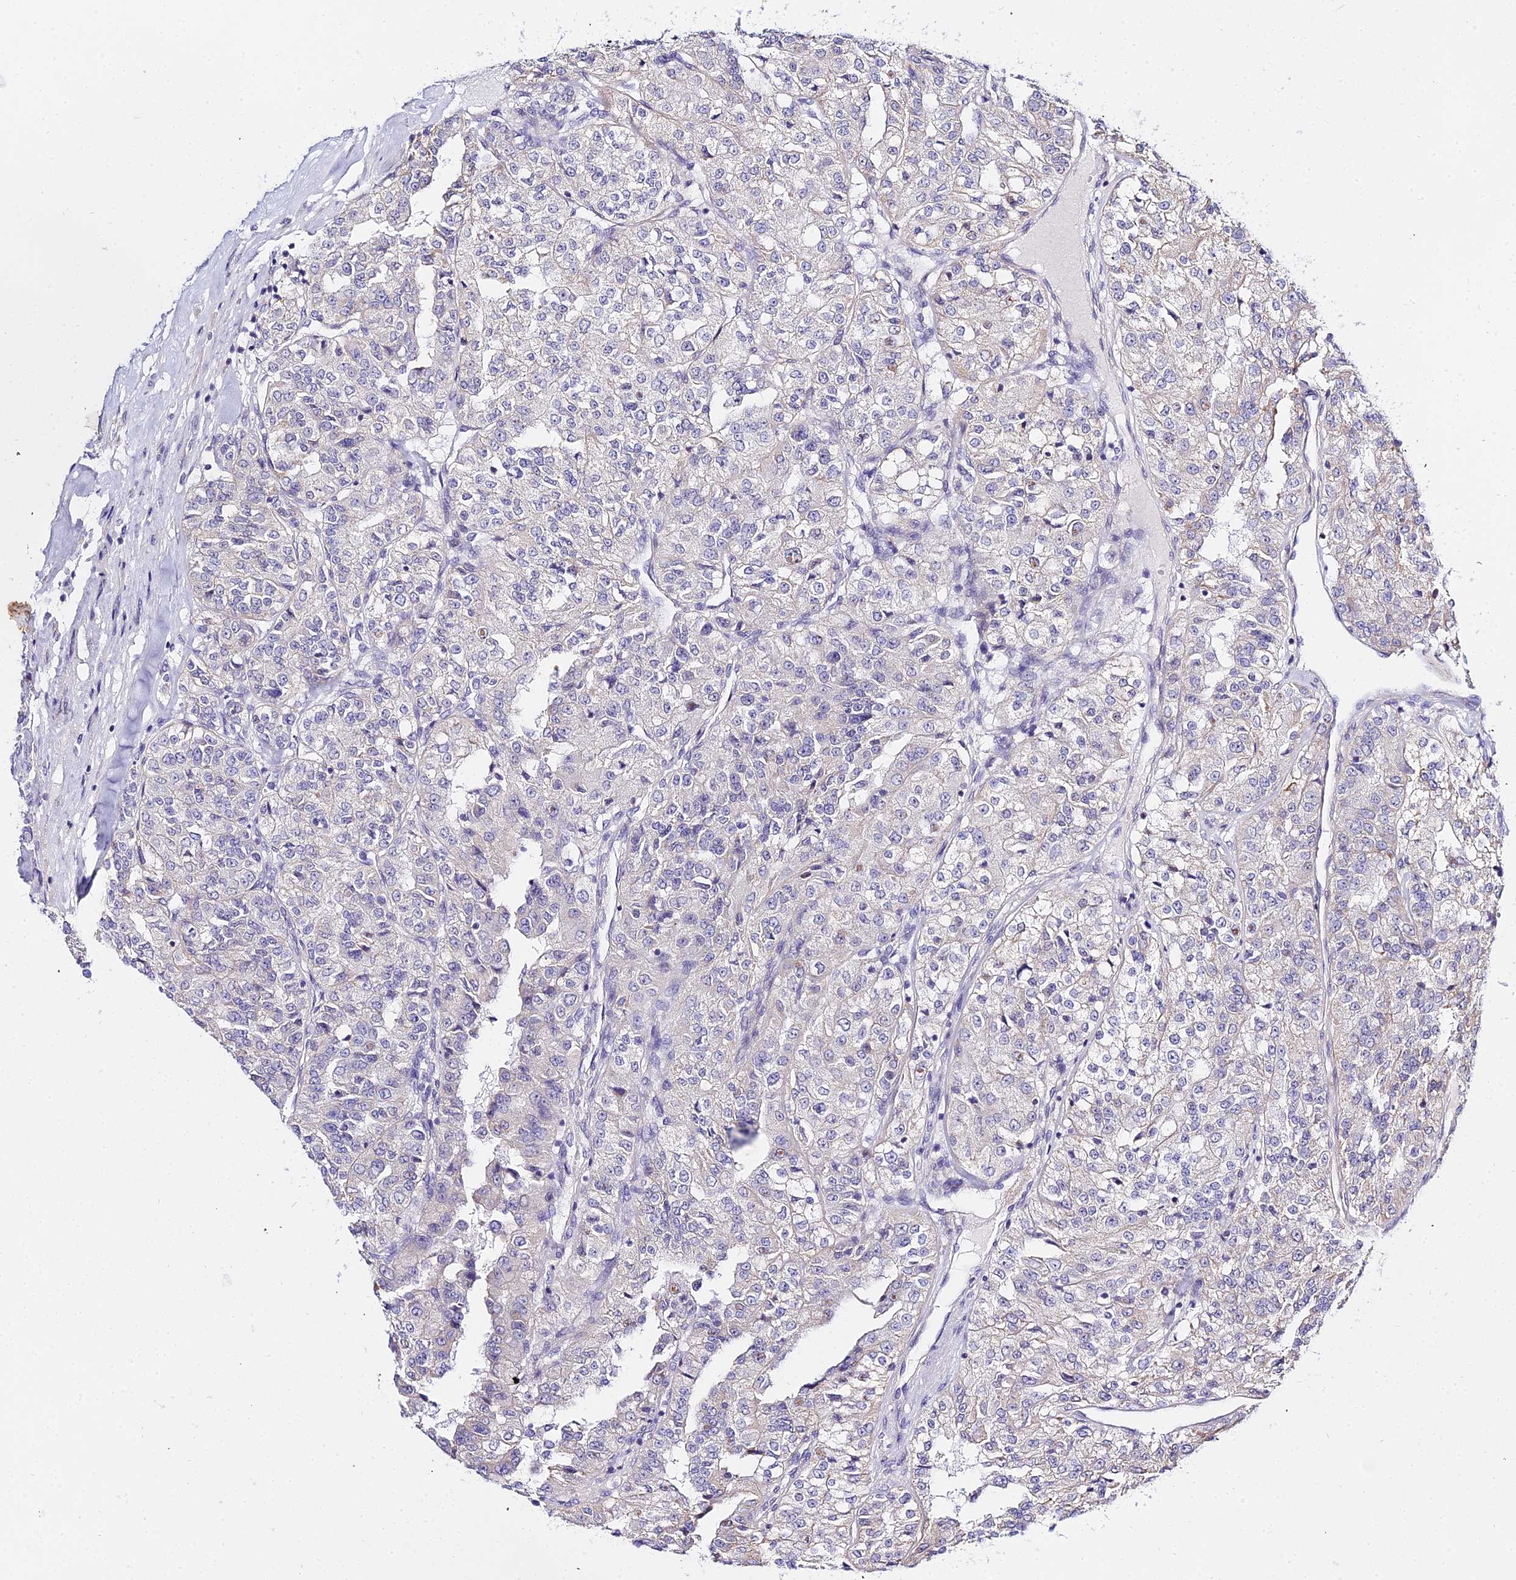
{"staining": {"intensity": "negative", "quantity": "none", "location": "none"}, "tissue": "renal cancer", "cell_type": "Tumor cells", "image_type": "cancer", "snomed": [{"axis": "morphology", "description": "Adenocarcinoma, NOS"}, {"axis": "topography", "description": "Kidney"}], "caption": "Tumor cells are negative for protein expression in human renal cancer (adenocarcinoma).", "gene": "ZNF628", "patient": {"sex": "female", "age": 63}}